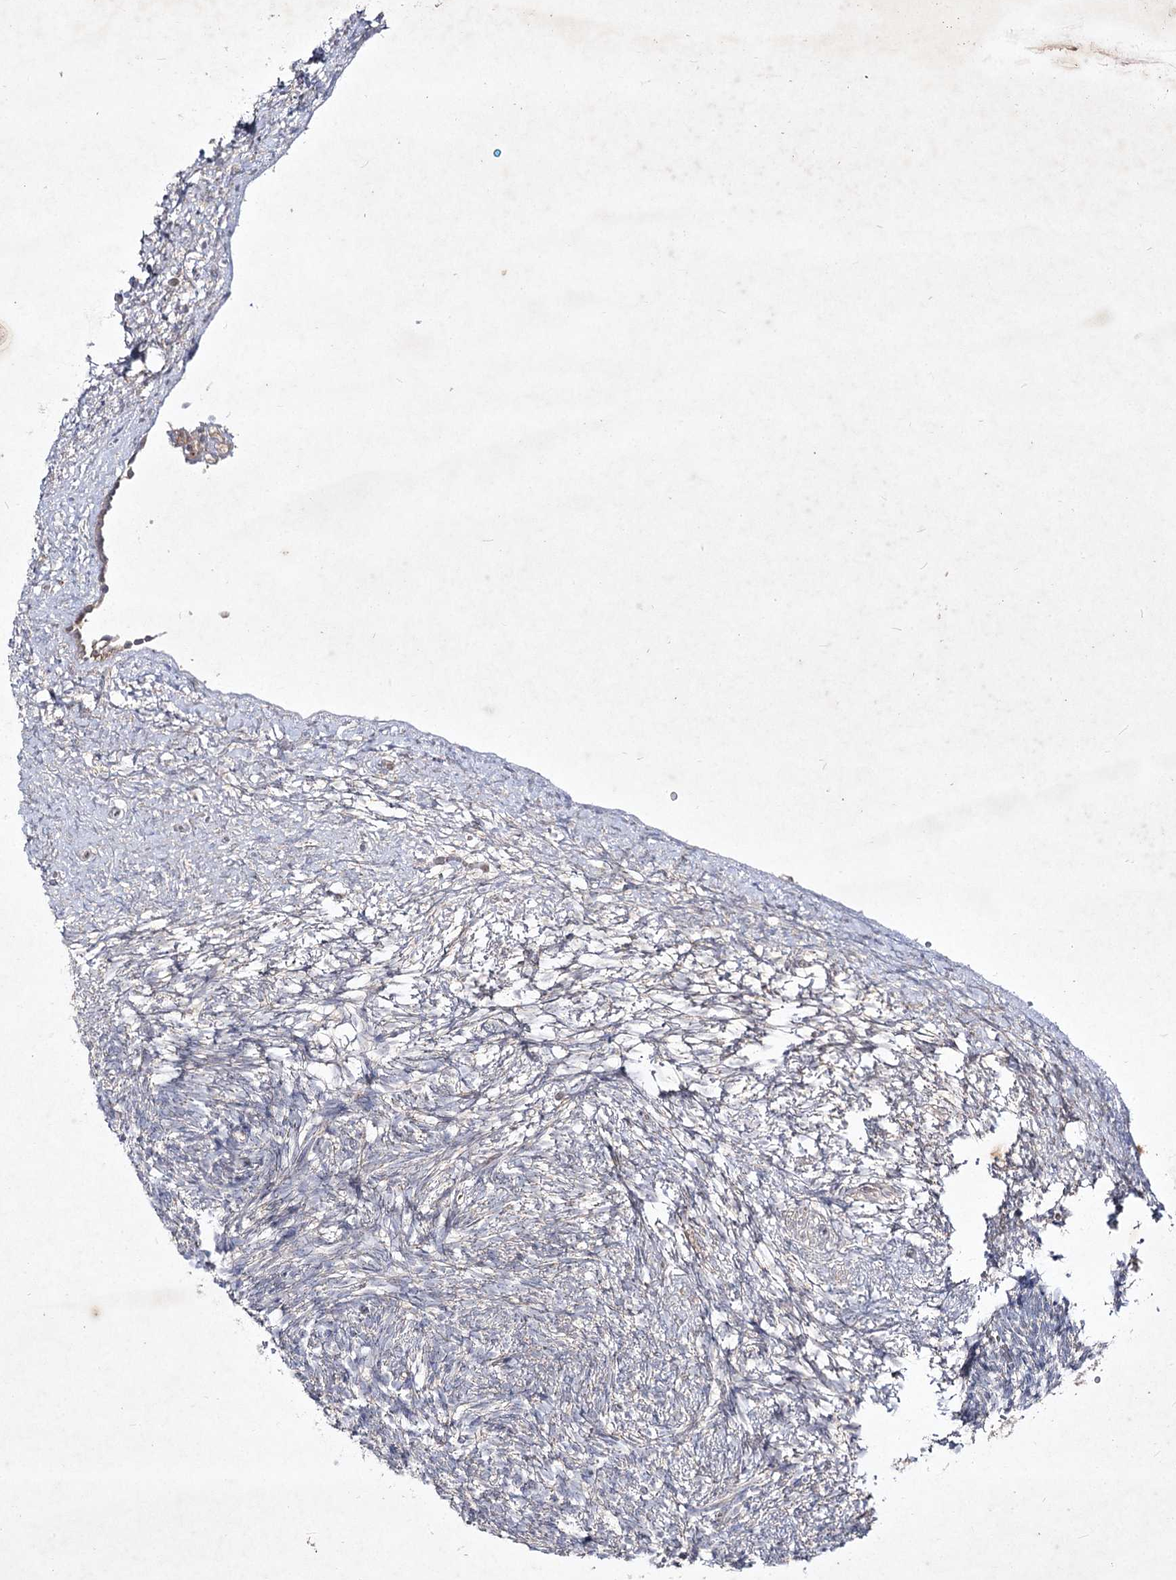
{"staining": {"intensity": "weak", "quantity": ">75%", "location": "cytoplasmic/membranous"}, "tissue": "ovary", "cell_type": "Follicle cells", "image_type": "normal", "snomed": [{"axis": "morphology", "description": "Normal tissue, NOS"}, {"axis": "topography", "description": "Ovary"}], "caption": "An immunohistochemistry (IHC) photomicrograph of unremarkable tissue is shown. Protein staining in brown labels weak cytoplasmic/membranous positivity in ovary within follicle cells.", "gene": "CIB2", "patient": {"sex": "female", "age": 34}}